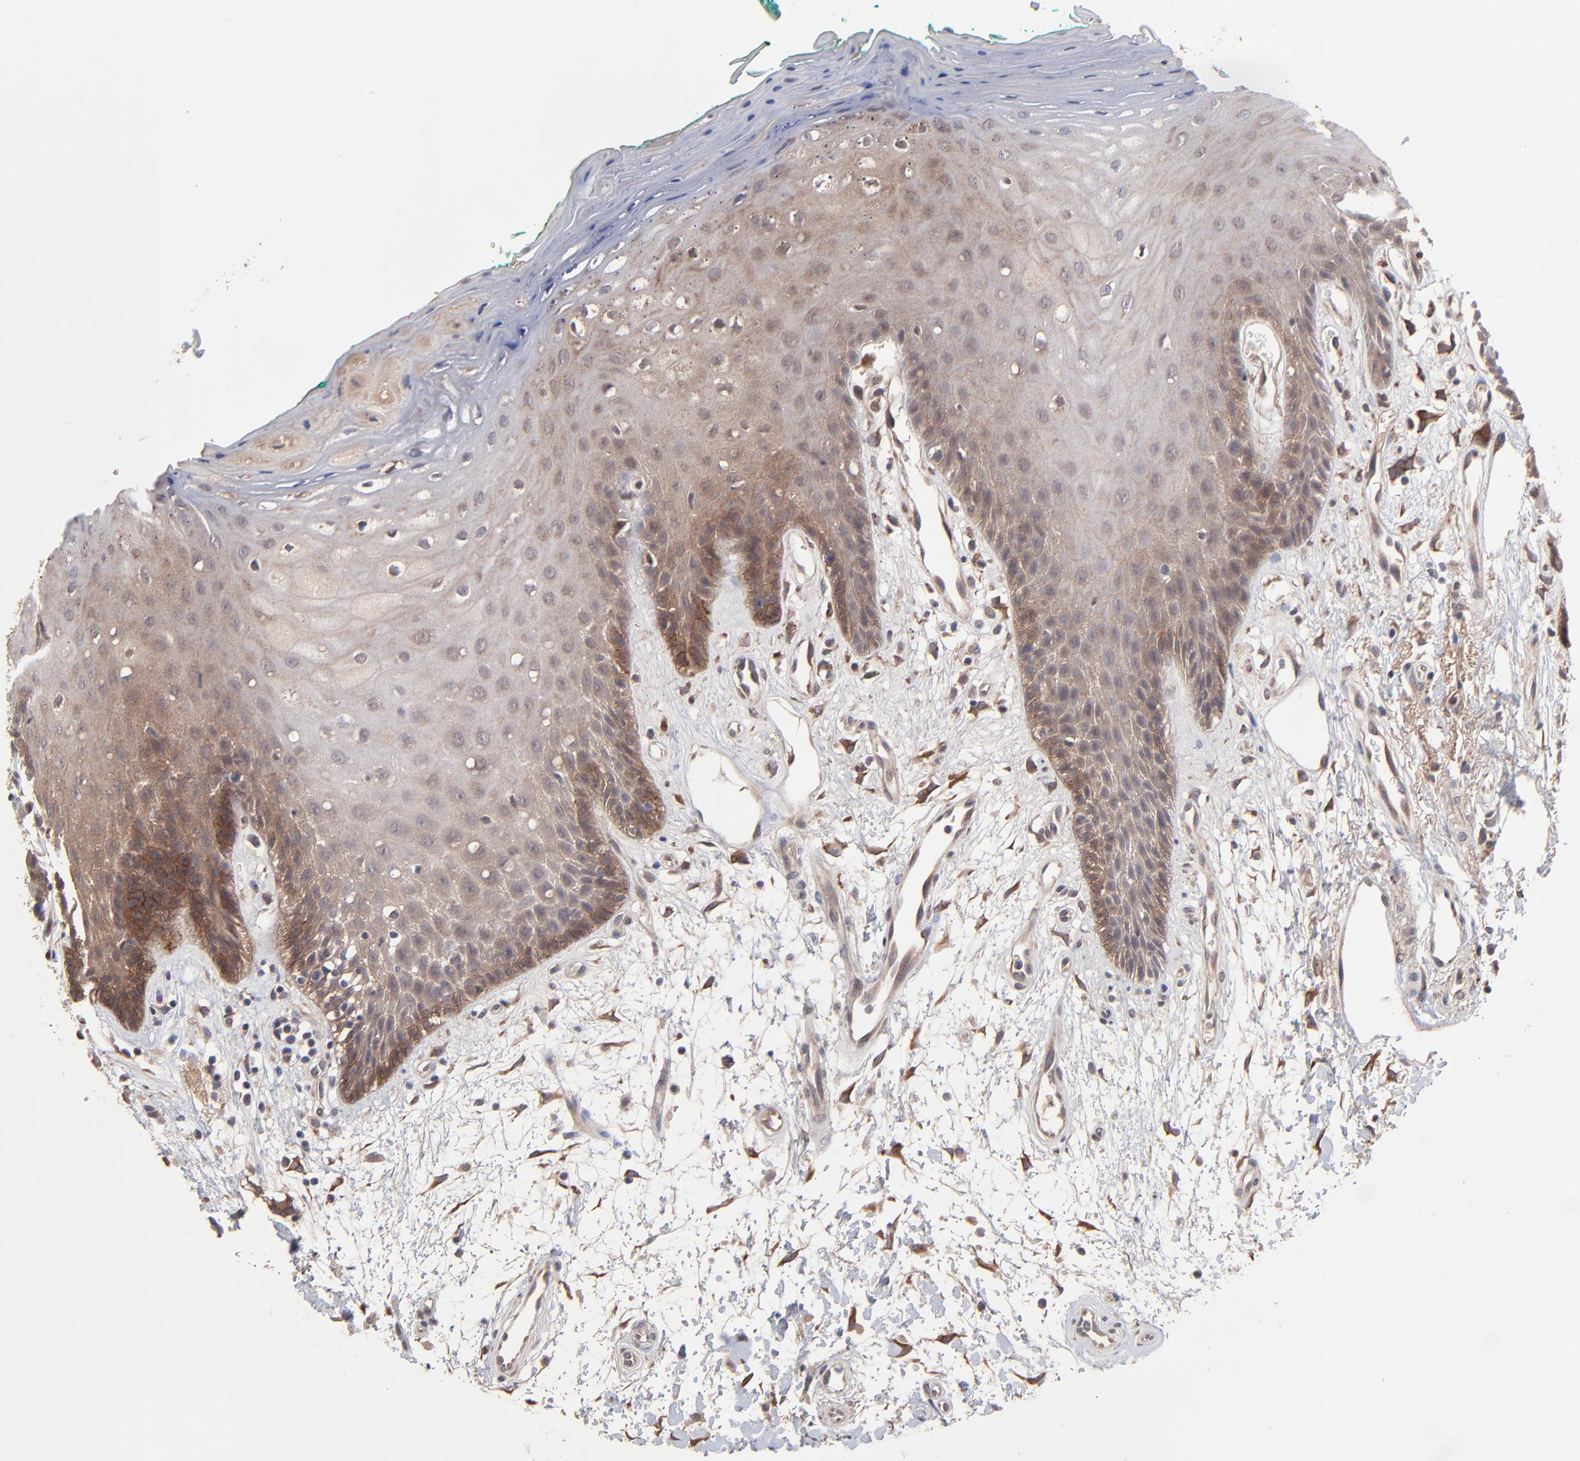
{"staining": {"intensity": "moderate", "quantity": "25%-75%", "location": "cytoplasmic/membranous"}, "tissue": "oral mucosa", "cell_type": "Squamous epithelial cells", "image_type": "normal", "snomed": [{"axis": "morphology", "description": "Normal tissue, NOS"}, {"axis": "morphology", "description": "Squamous cell carcinoma, NOS"}, {"axis": "topography", "description": "Skeletal muscle"}, {"axis": "topography", "description": "Oral tissue"}, {"axis": "topography", "description": "Head-Neck"}], "caption": "This image exhibits immunohistochemistry staining of normal oral mucosa, with medium moderate cytoplasmic/membranous positivity in approximately 25%-75% of squamous epithelial cells.", "gene": "CHL1", "patient": {"sex": "female", "age": 84}}